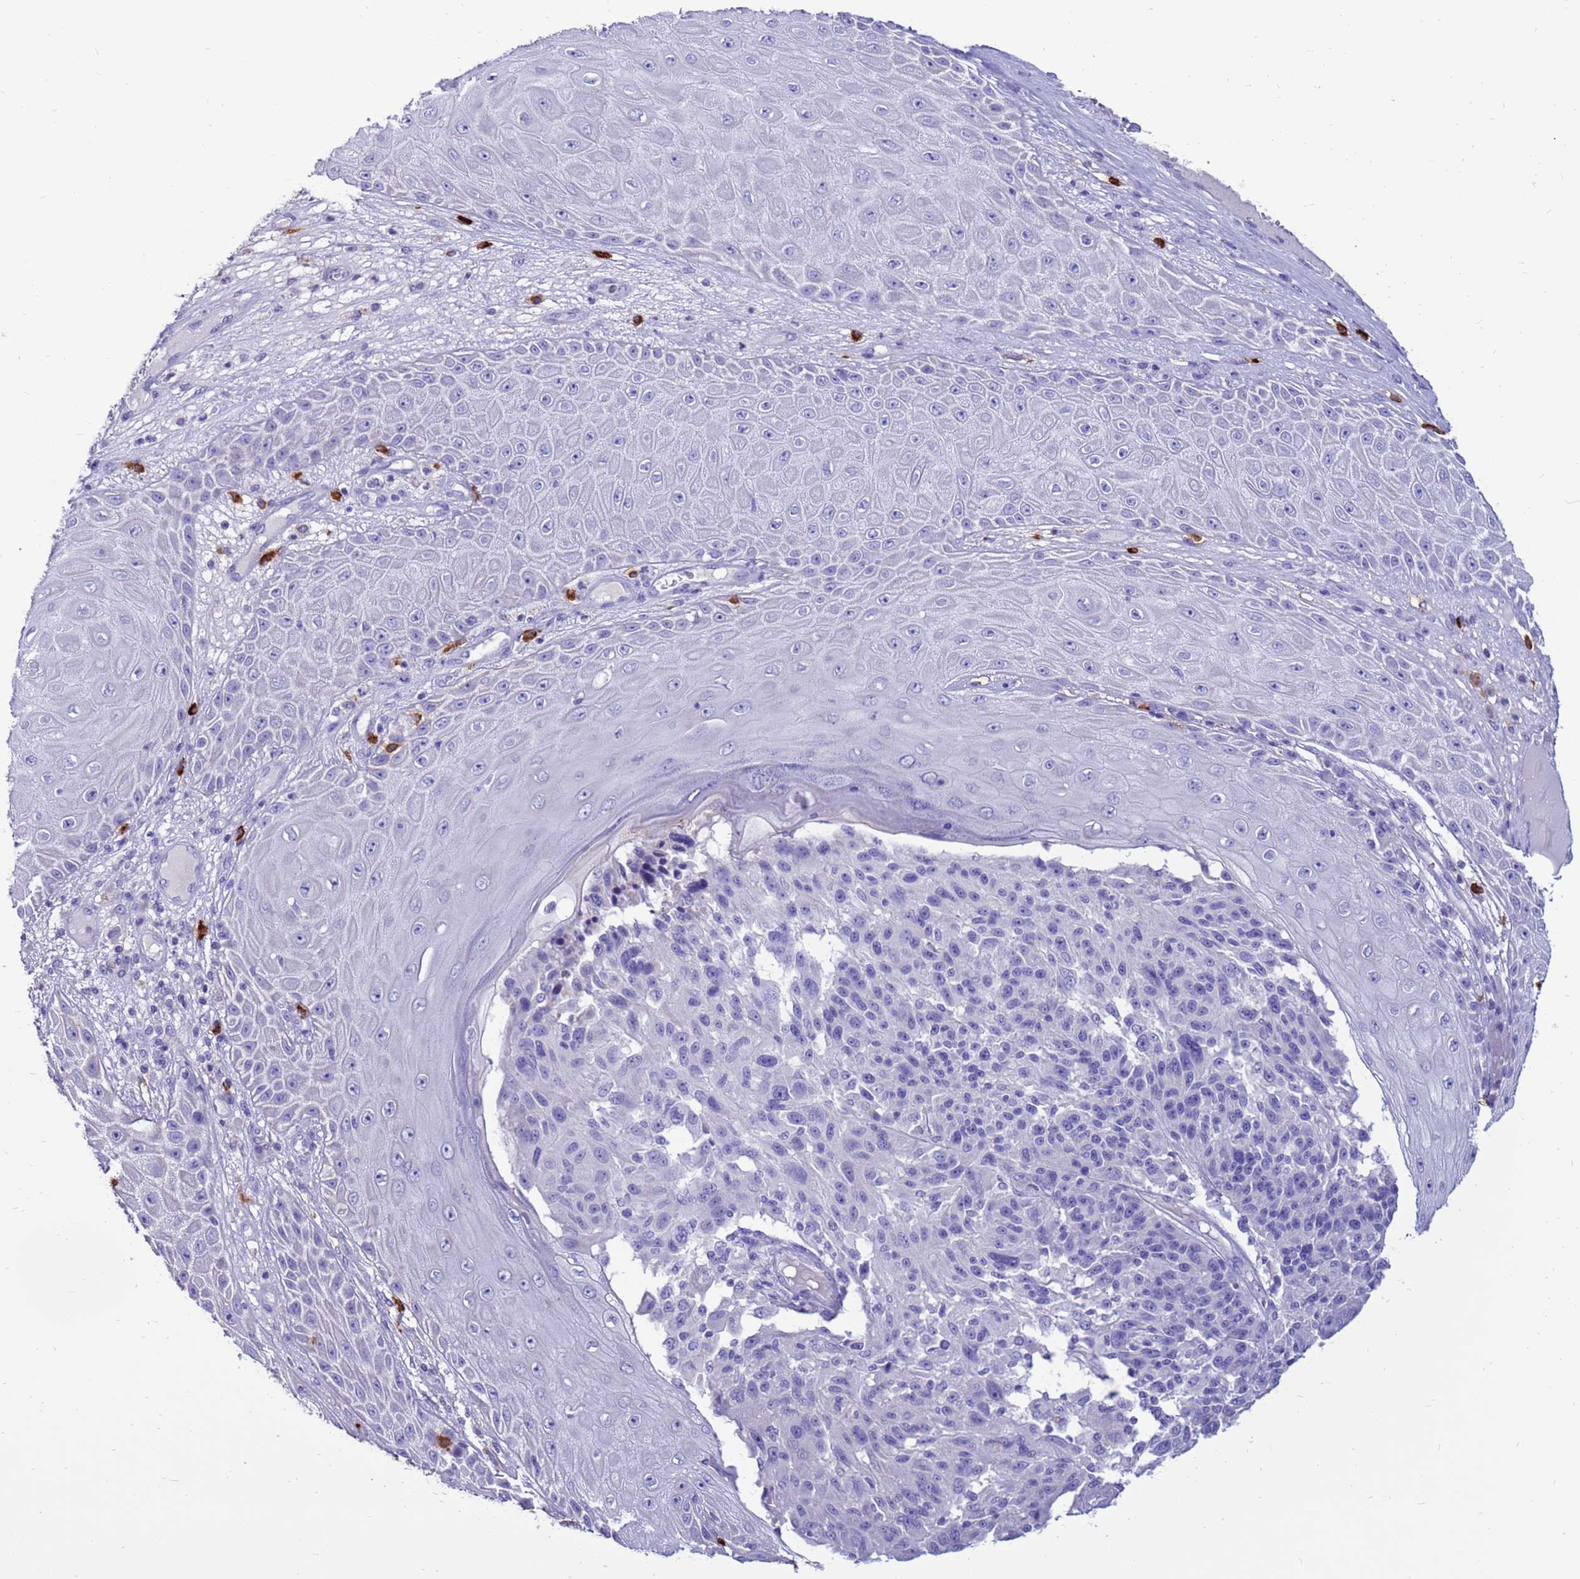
{"staining": {"intensity": "negative", "quantity": "none", "location": "none"}, "tissue": "melanoma", "cell_type": "Tumor cells", "image_type": "cancer", "snomed": [{"axis": "morphology", "description": "Malignant melanoma, NOS"}, {"axis": "topography", "description": "Skin"}], "caption": "High magnification brightfield microscopy of malignant melanoma stained with DAB (brown) and counterstained with hematoxylin (blue): tumor cells show no significant staining.", "gene": "PDE10A", "patient": {"sex": "male", "age": 53}}